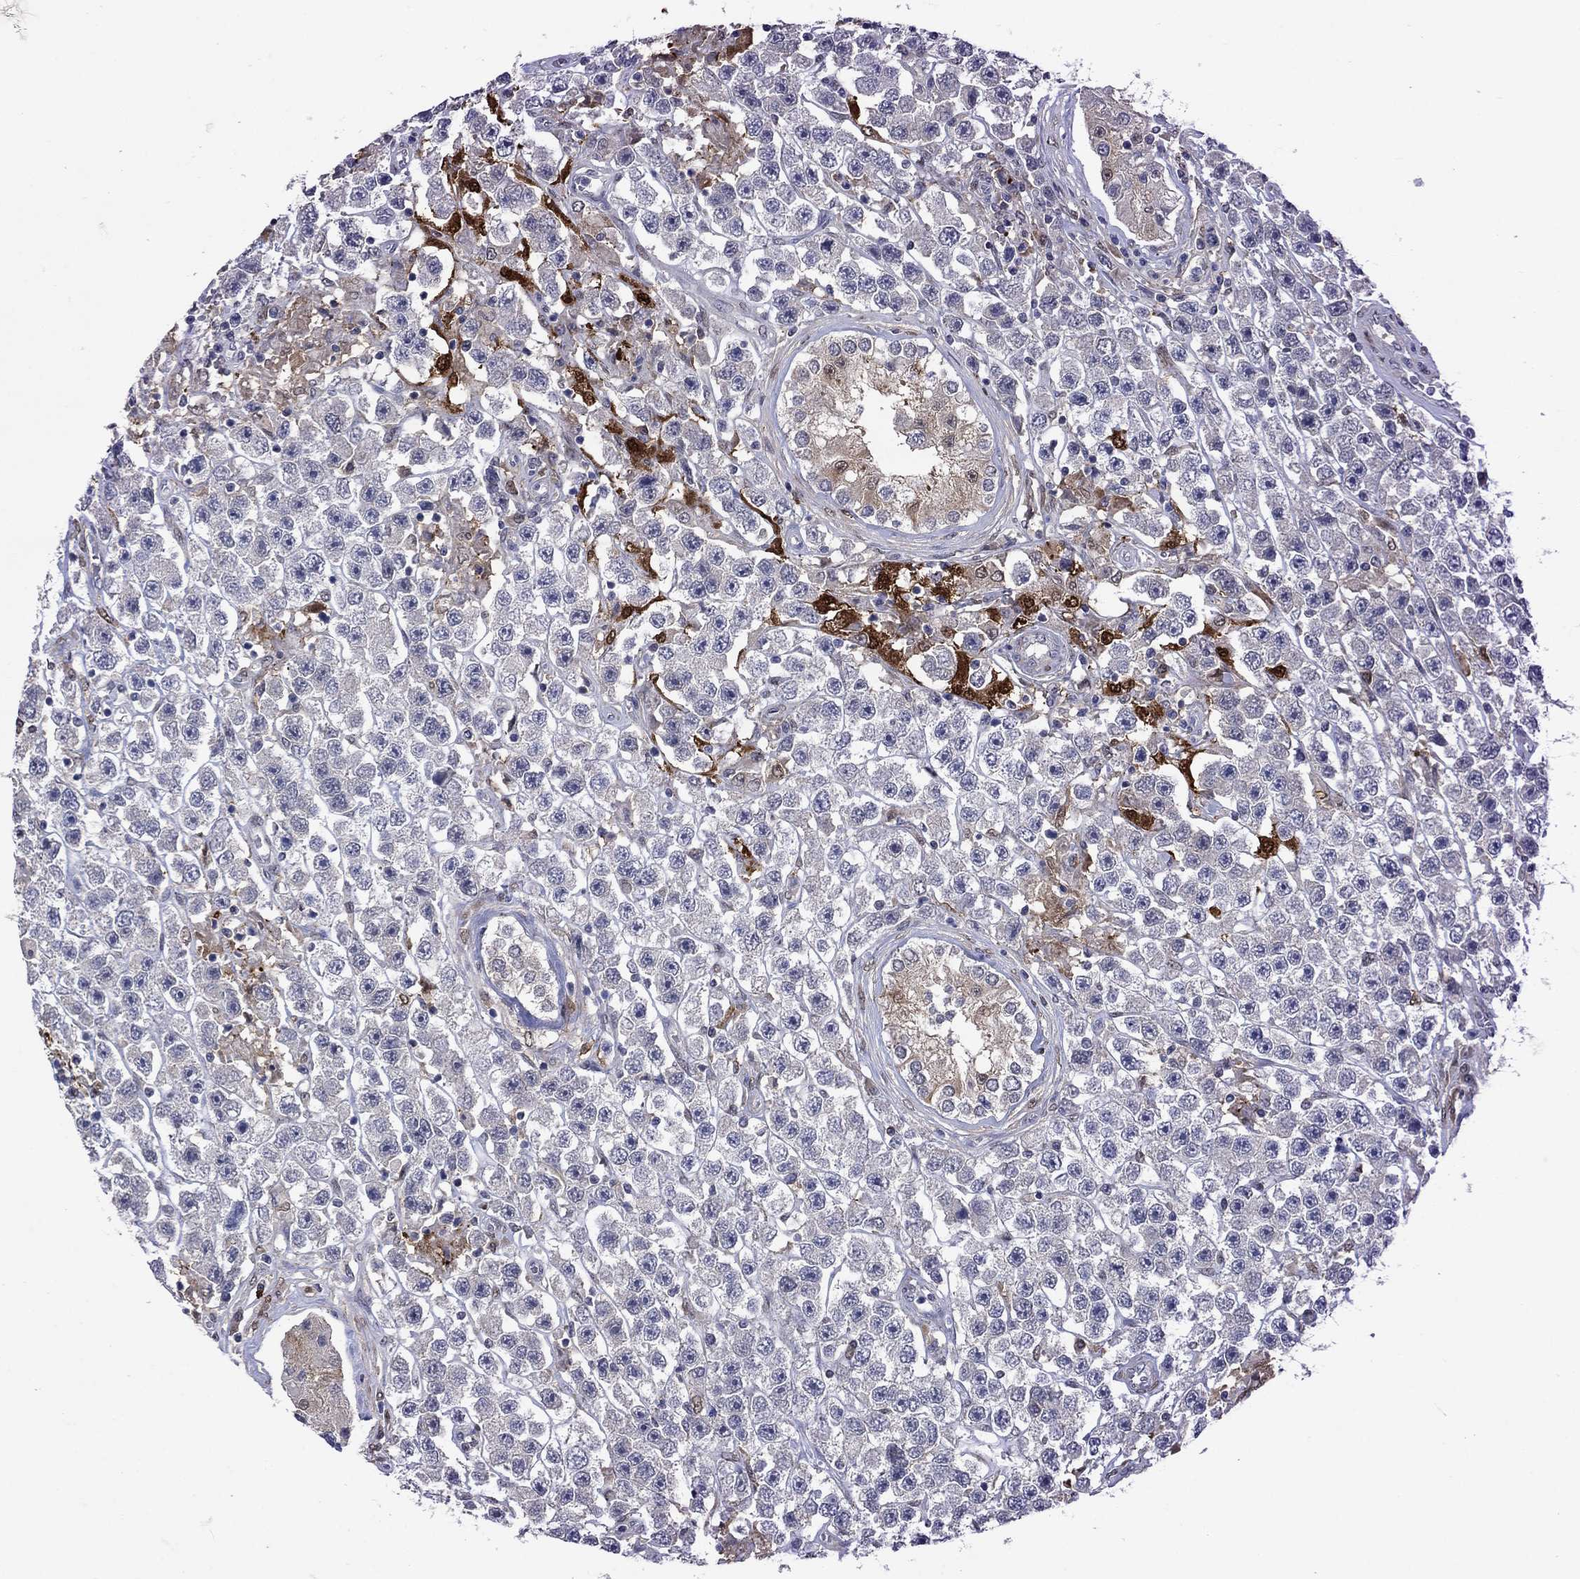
{"staining": {"intensity": "negative", "quantity": "none", "location": "none"}, "tissue": "testis cancer", "cell_type": "Tumor cells", "image_type": "cancer", "snomed": [{"axis": "morphology", "description": "Seminoma, NOS"}, {"axis": "topography", "description": "Testis"}], "caption": "There is no significant expression in tumor cells of testis cancer (seminoma).", "gene": "CBR1", "patient": {"sex": "male", "age": 45}}